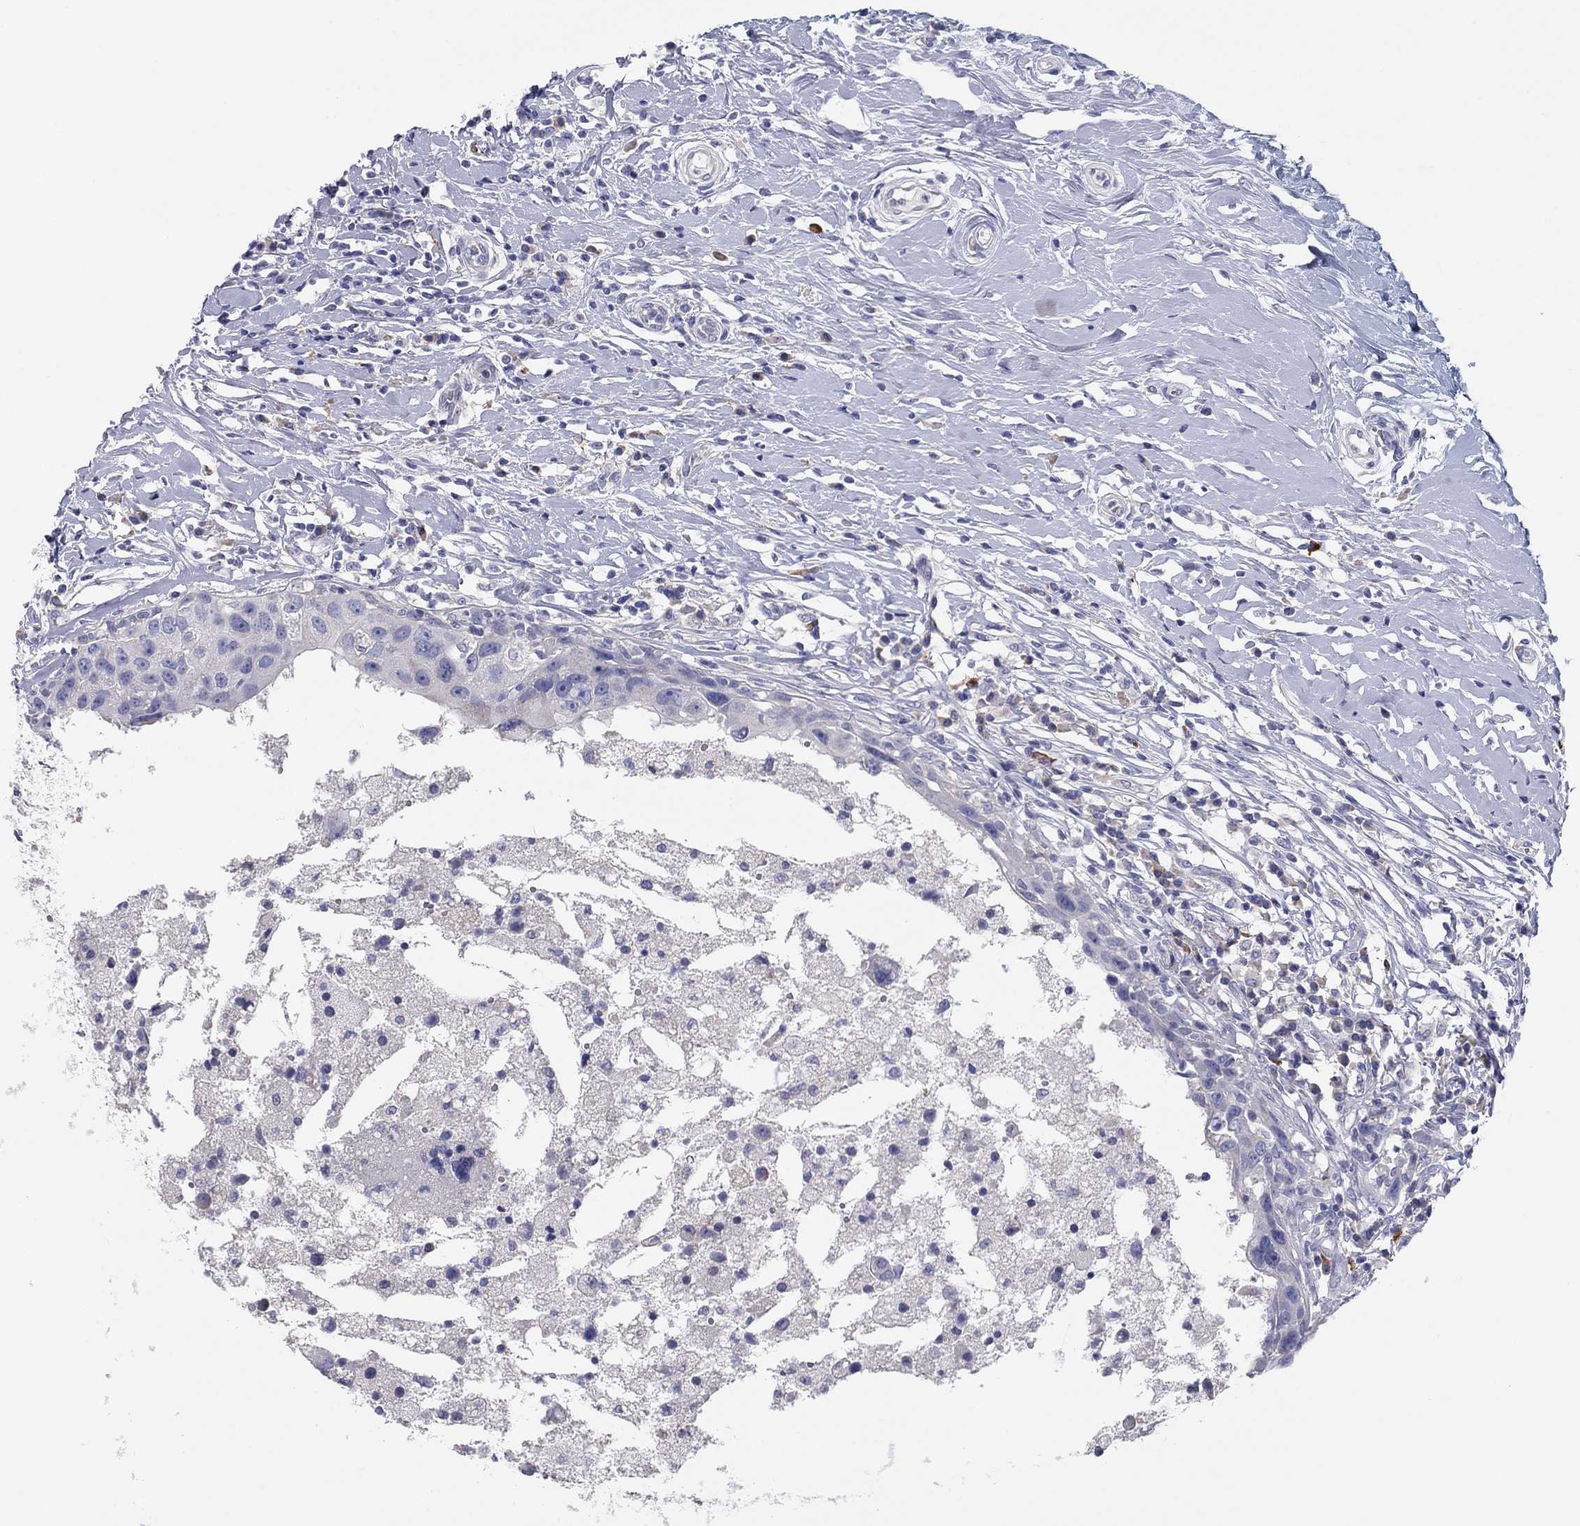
{"staining": {"intensity": "negative", "quantity": "none", "location": "none"}, "tissue": "breast cancer", "cell_type": "Tumor cells", "image_type": "cancer", "snomed": [{"axis": "morphology", "description": "Duct carcinoma"}, {"axis": "topography", "description": "Breast"}], "caption": "Tumor cells show no significant protein expression in breast cancer (infiltrating ductal carcinoma). The staining is performed using DAB (3,3'-diaminobenzidine) brown chromogen with nuclei counter-stained in using hematoxylin.", "gene": "GRK7", "patient": {"sex": "female", "age": 27}}